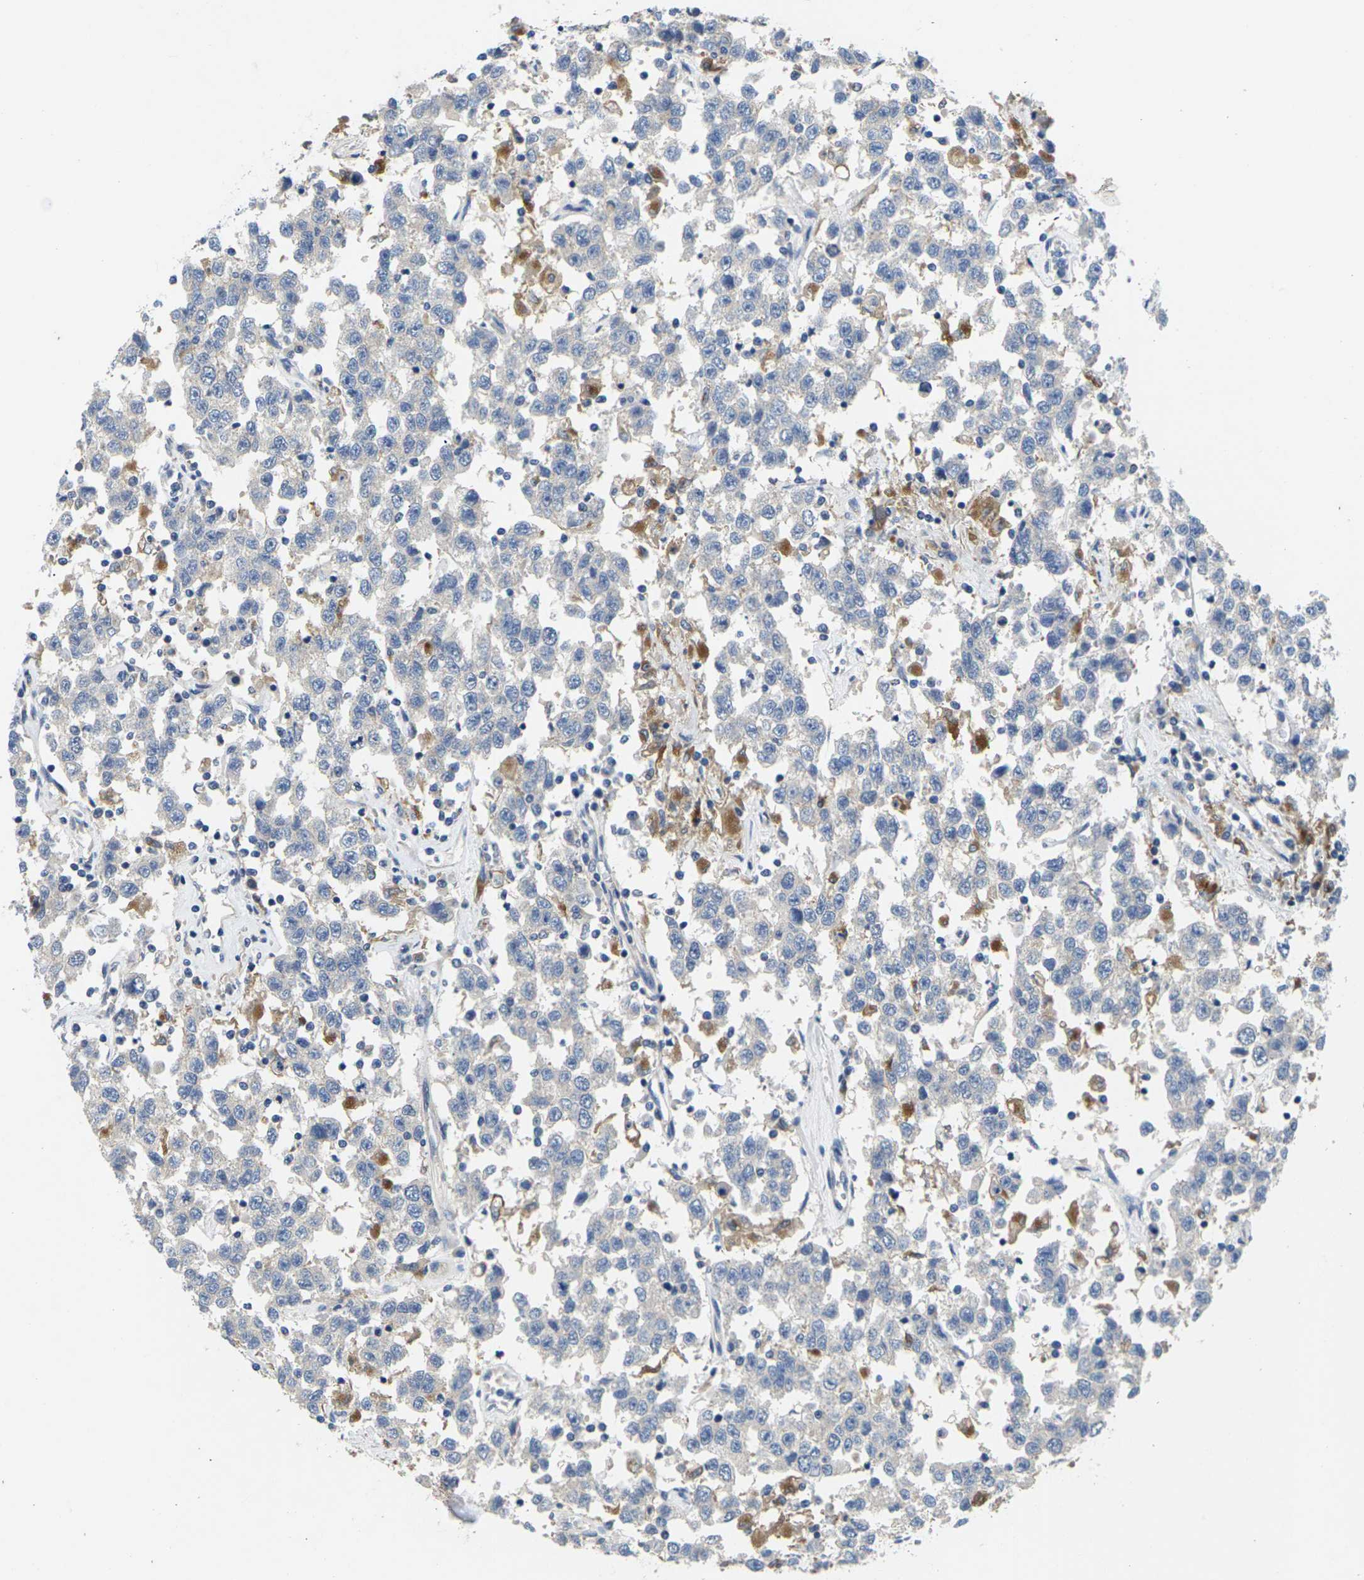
{"staining": {"intensity": "negative", "quantity": "none", "location": "none"}, "tissue": "testis cancer", "cell_type": "Tumor cells", "image_type": "cancer", "snomed": [{"axis": "morphology", "description": "Seminoma, NOS"}, {"axis": "topography", "description": "Testis"}], "caption": "An immunohistochemistry micrograph of testis cancer (seminoma) is shown. There is no staining in tumor cells of testis cancer (seminoma).", "gene": "SCNN1A", "patient": {"sex": "male", "age": 41}}